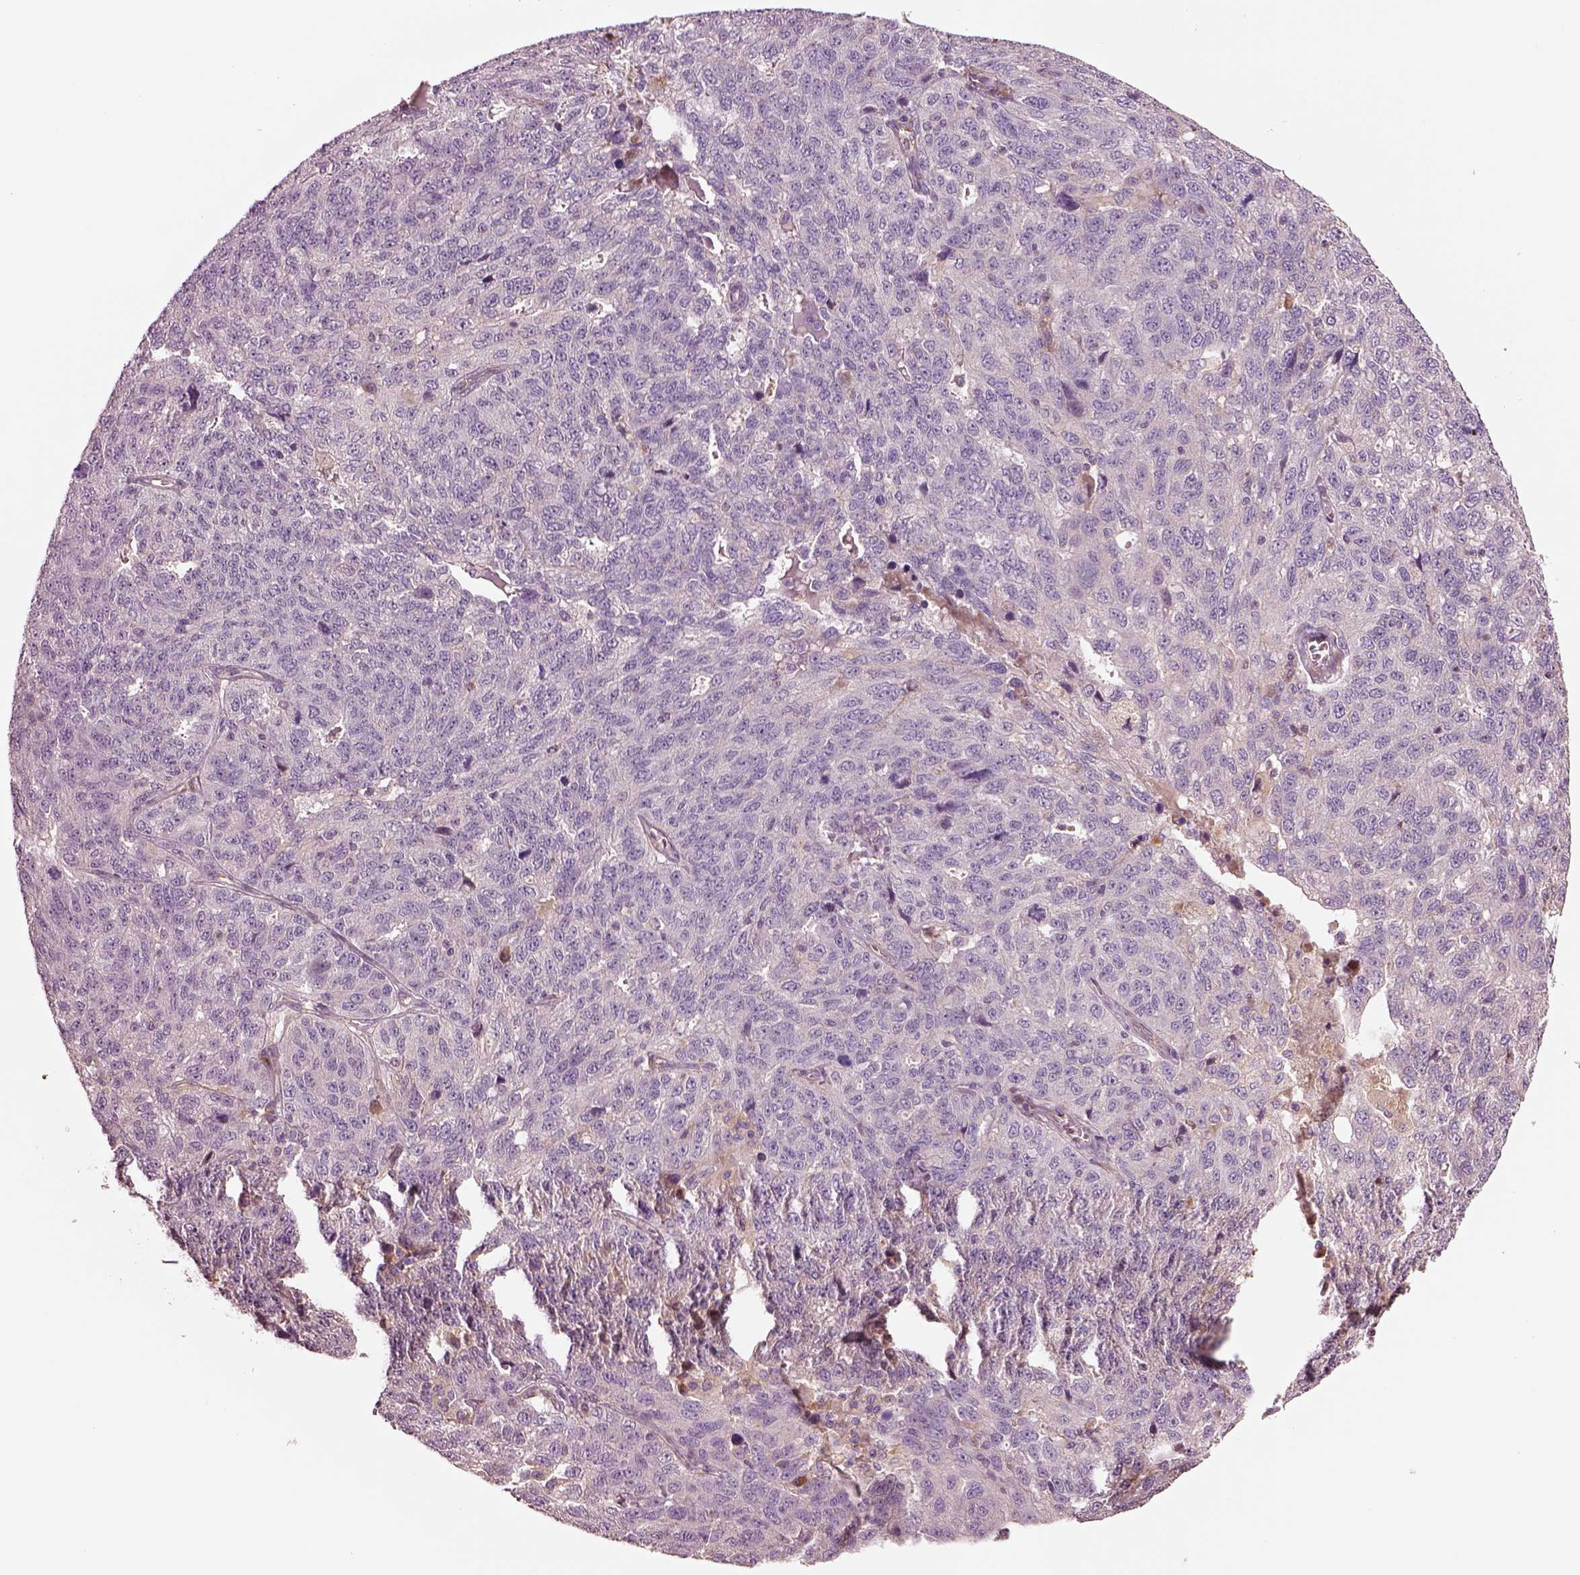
{"staining": {"intensity": "negative", "quantity": "none", "location": "none"}, "tissue": "ovarian cancer", "cell_type": "Tumor cells", "image_type": "cancer", "snomed": [{"axis": "morphology", "description": "Cystadenocarcinoma, serous, NOS"}, {"axis": "topography", "description": "Ovary"}], "caption": "This is a image of immunohistochemistry staining of ovarian cancer (serous cystadenocarcinoma), which shows no expression in tumor cells.", "gene": "HTR1B", "patient": {"sex": "female", "age": 71}}